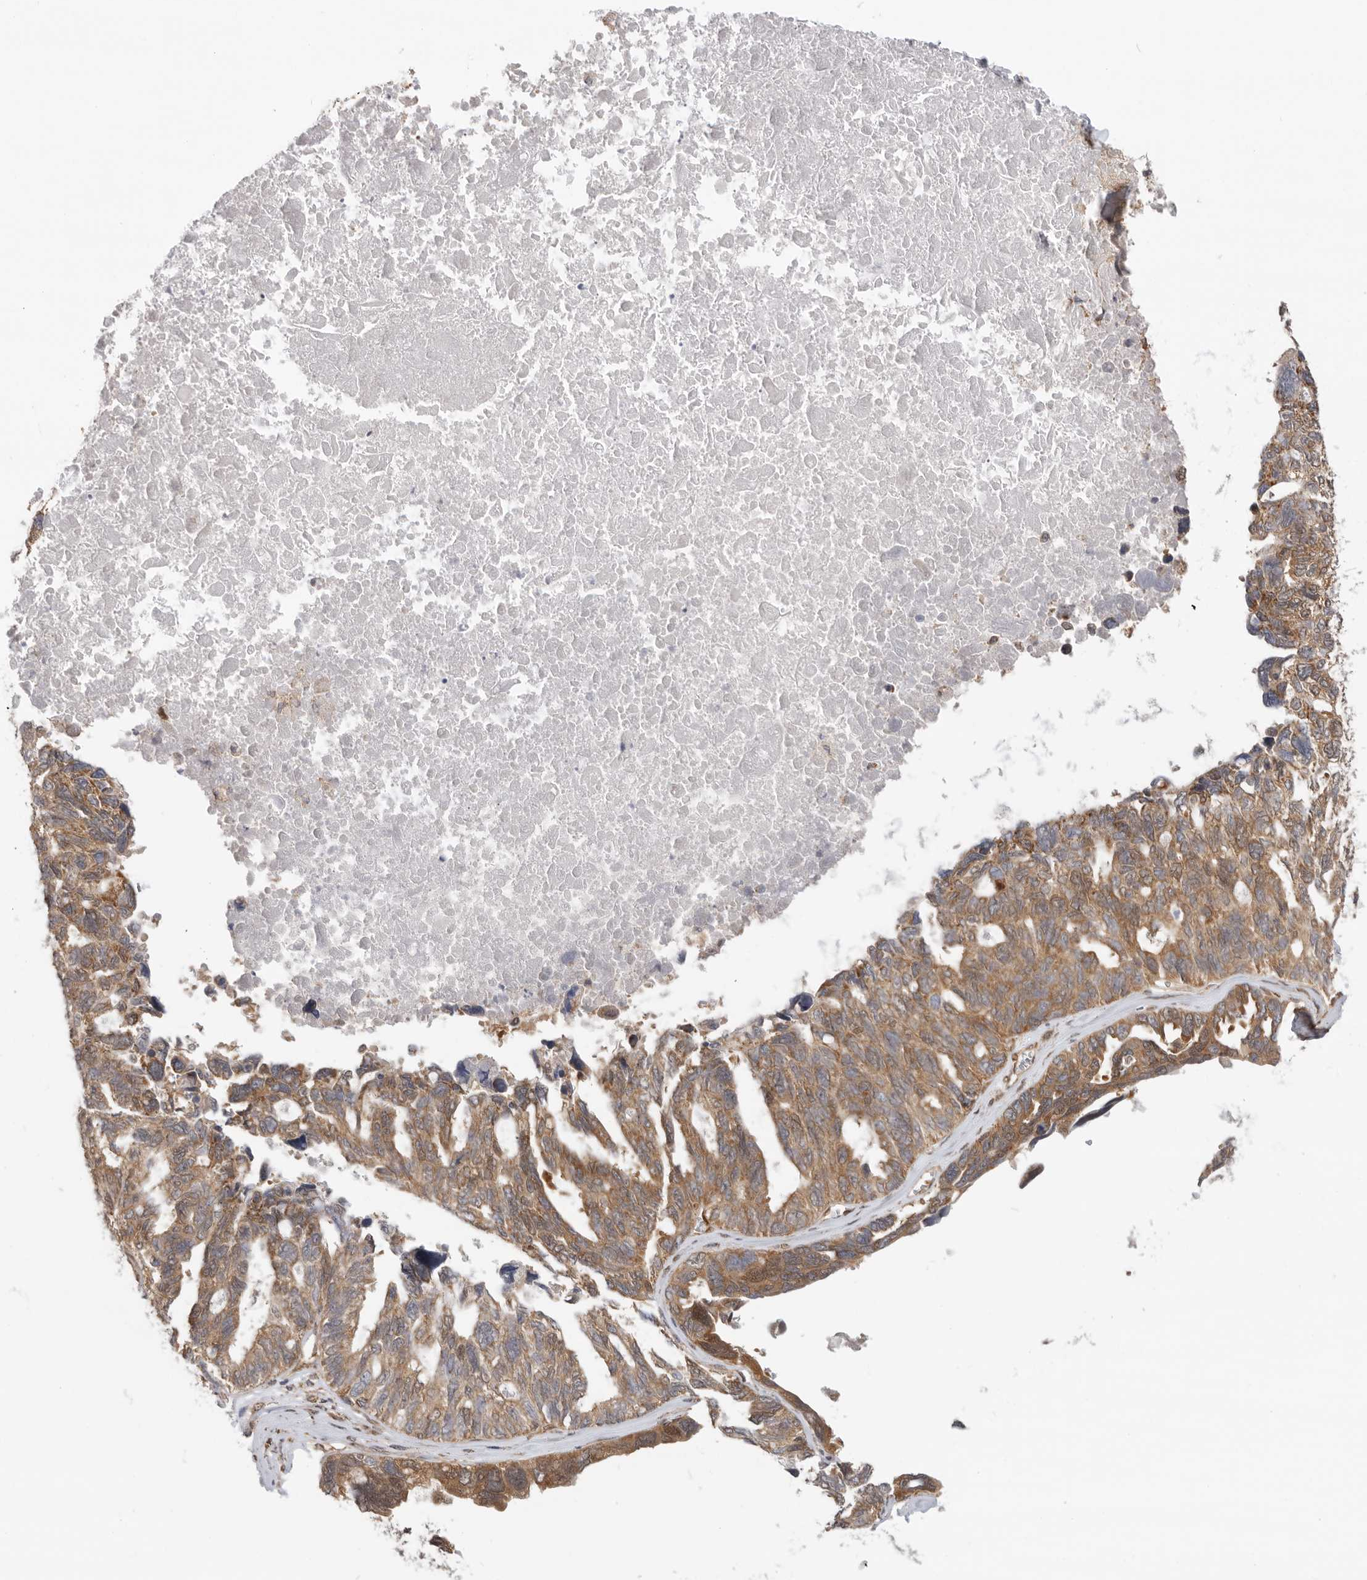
{"staining": {"intensity": "strong", "quantity": ">75%", "location": "cytoplasmic/membranous,nuclear"}, "tissue": "ovarian cancer", "cell_type": "Tumor cells", "image_type": "cancer", "snomed": [{"axis": "morphology", "description": "Cystadenocarcinoma, serous, NOS"}, {"axis": "topography", "description": "Ovary"}], "caption": "Immunohistochemistry image of neoplastic tissue: human ovarian cancer (serous cystadenocarcinoma) stained using immunohistochemistry (IHC) reveals high levels of strong protein expression localized specifically in the cytoplasmic/membranous and nuclear of tumor cells, appearing as a cytoplasmic/membranous and nuclear brown color.", "gene": "DCAF8", "patient": {"sex": "female", "age": 79}}